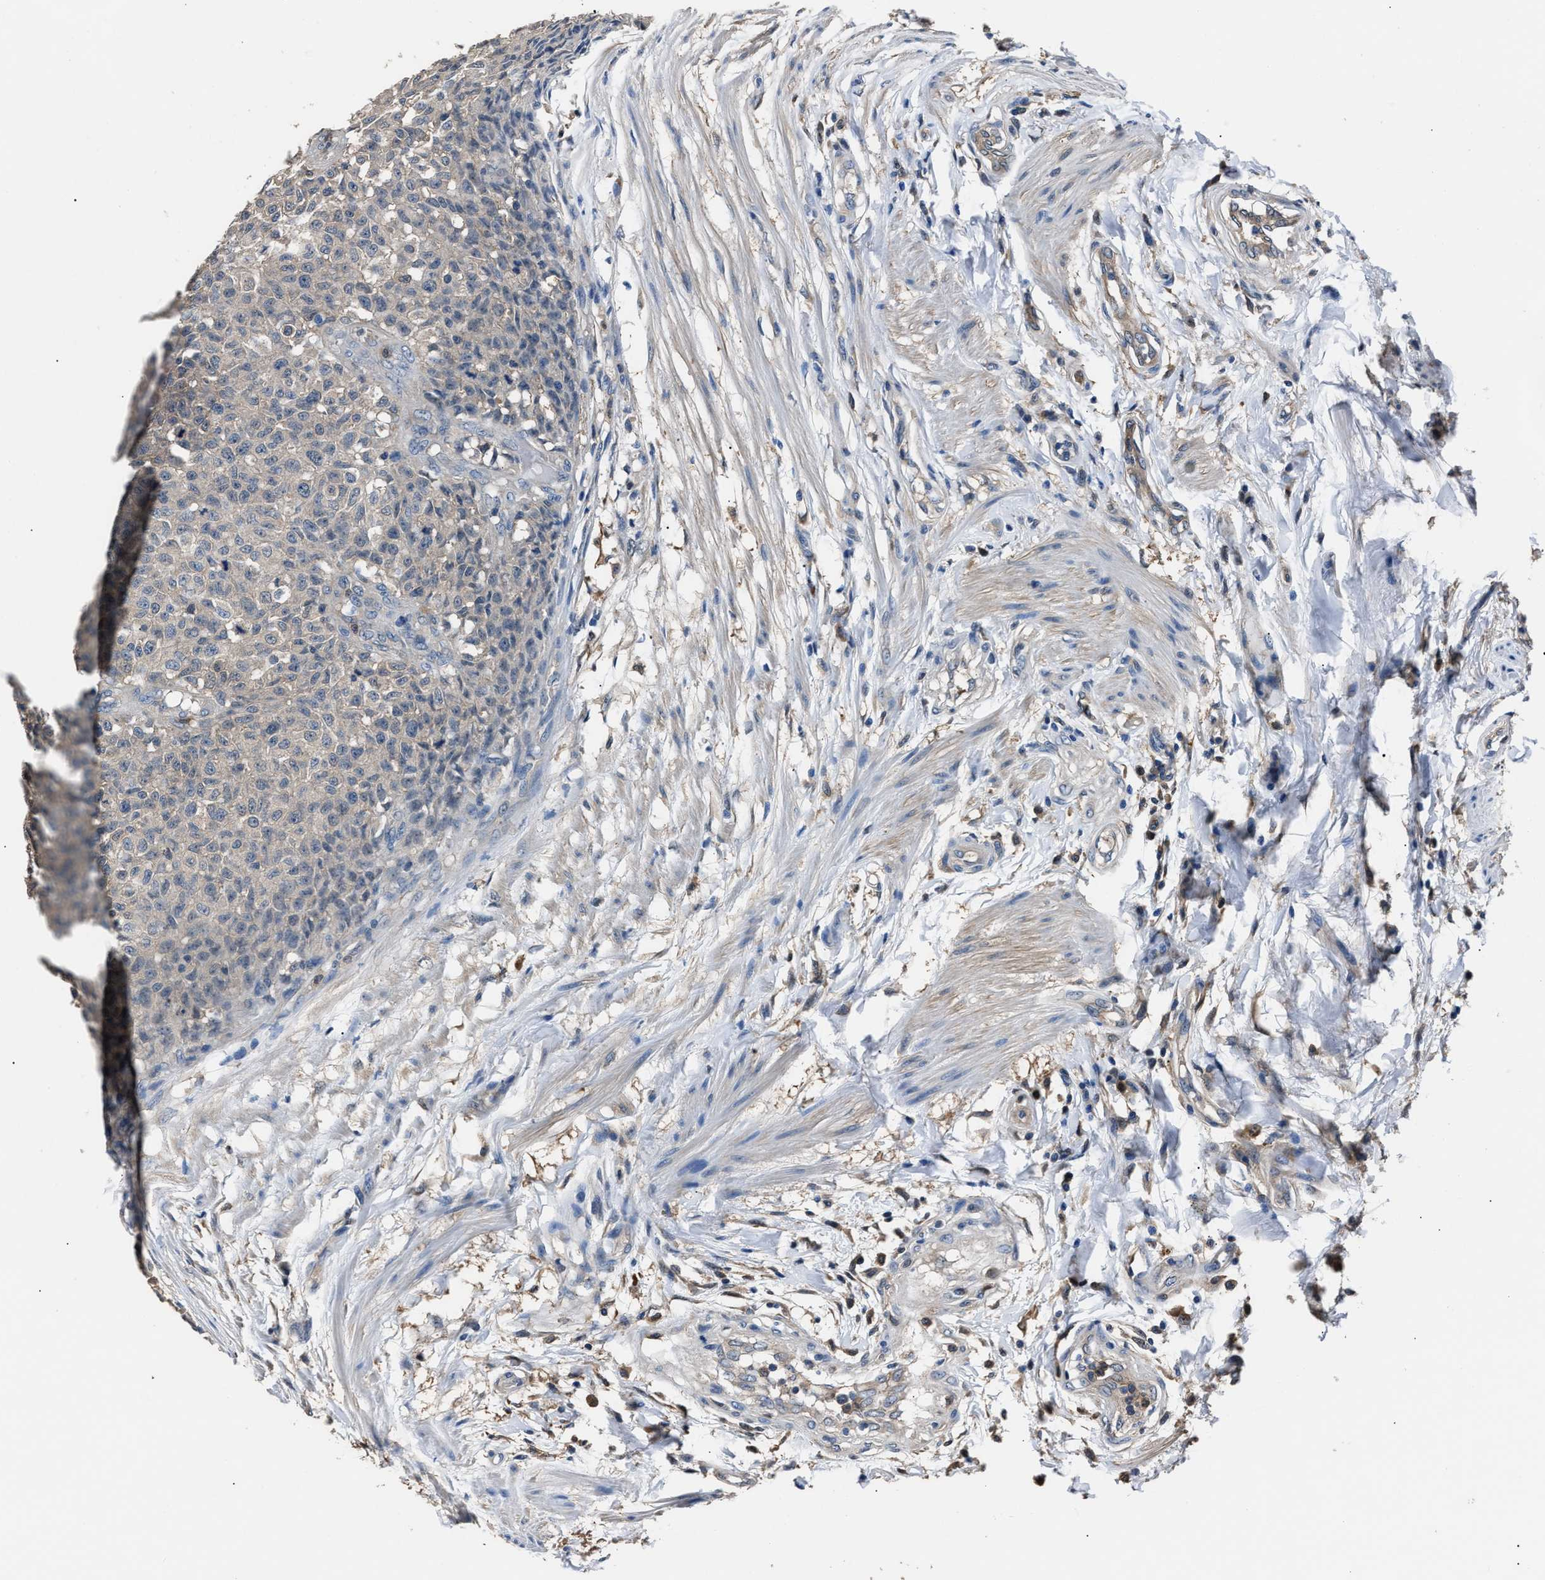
{"staining": {"intensity": "negative", "quantity": "none", "location": "none"}, "tissue": "testis cancer", "cell_type": "Tumor cells", "image_type": "cancer", "snomed": [{"axis": "morphology", "description": "Seminoma, NOS"}, {"axis": "topography", "description": "Testis"}], "caption": "This micrograph is of testis cancer (seminoma) stained with IHC to label a protein in brown with the nuclei are counter-stained blue. There is no staining in tumor cells.", "gene": "GSTP1", "patient": {"sex": "male", "age": 59}}